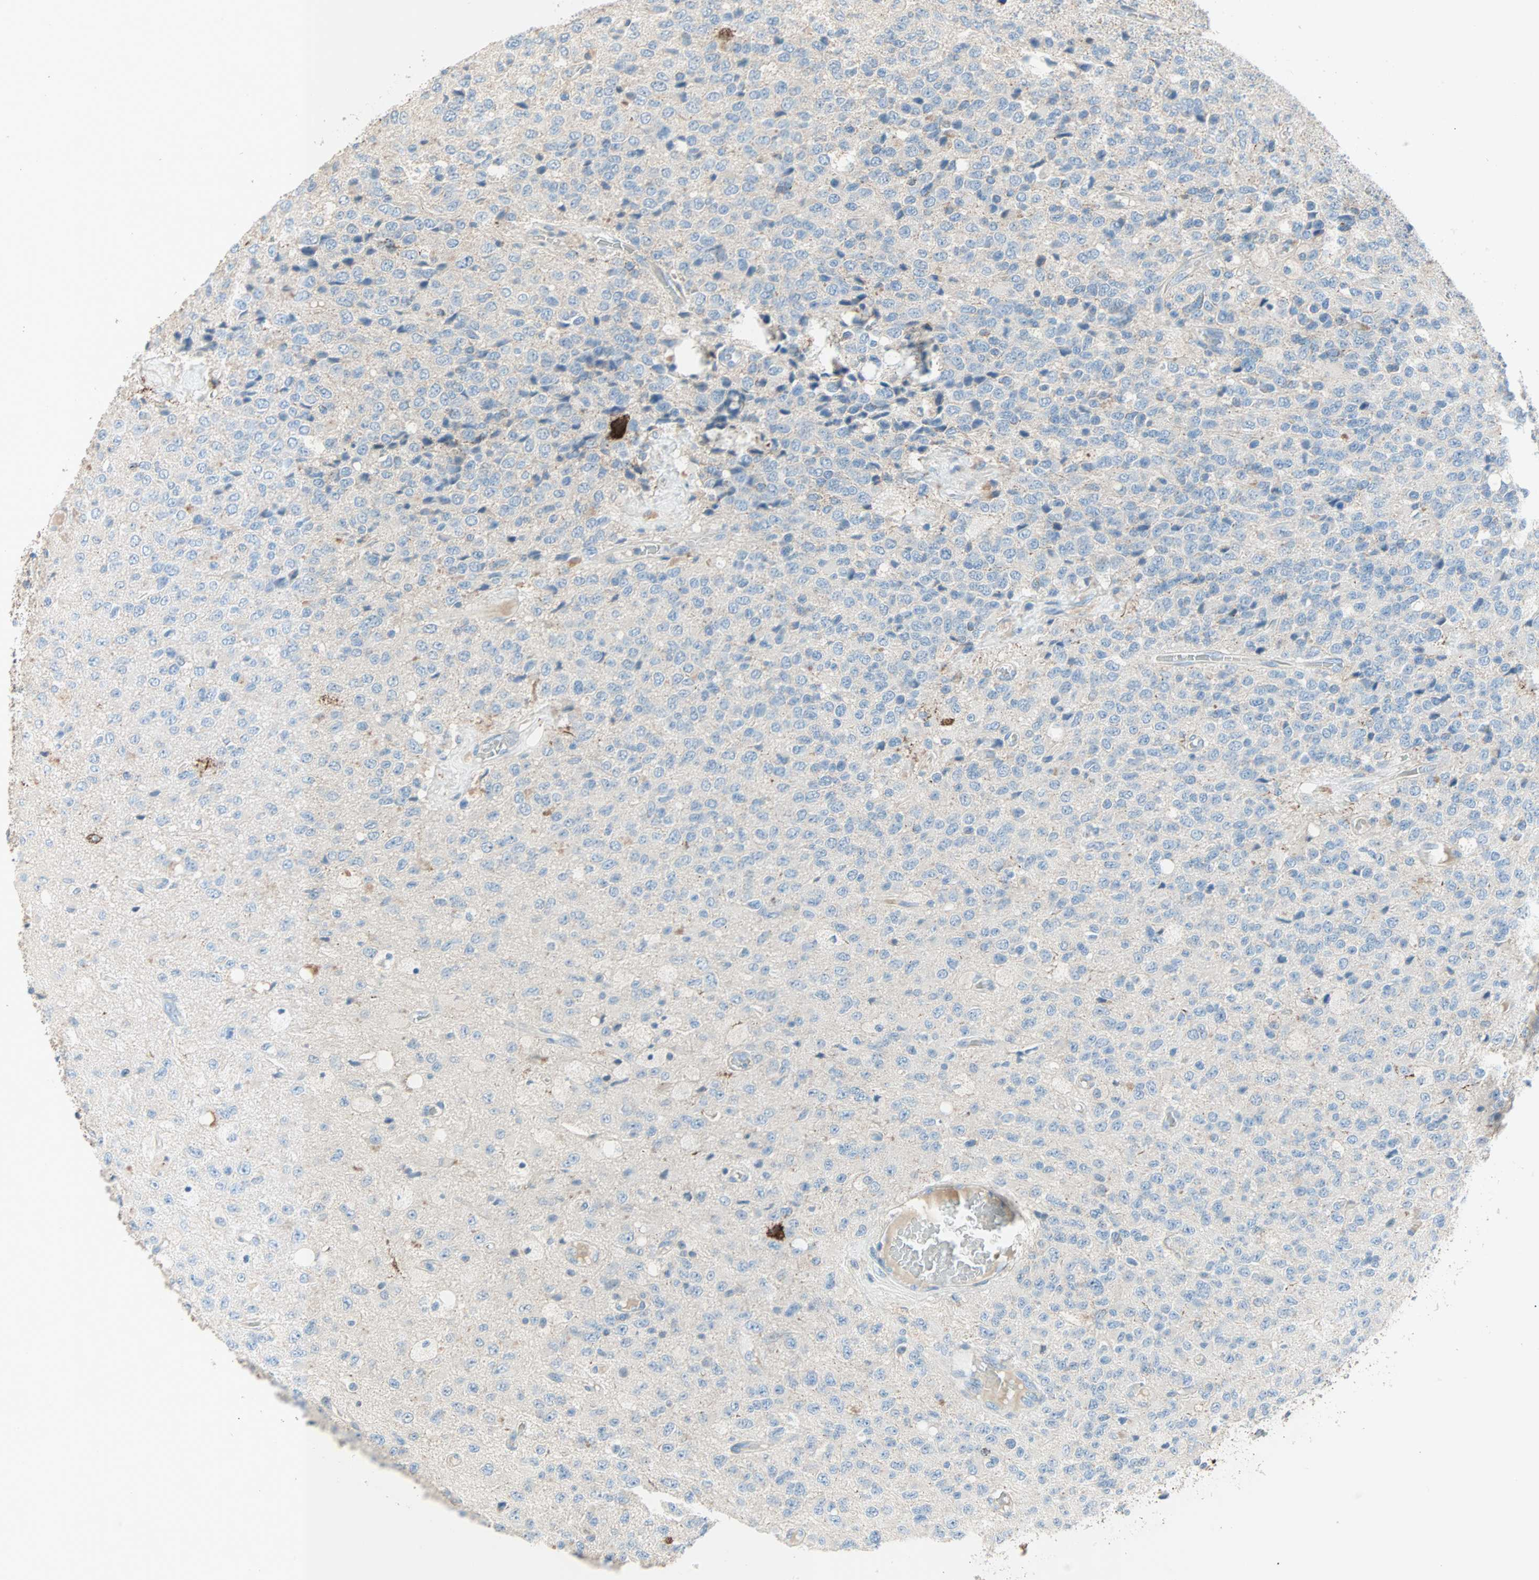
{"staining": {"intensity": "negative", "quantity": "none", "location": "none"}, "tissue": "glioma", "cell_type": "Tumor cells", "image_type": "cancer", "snomed": [{"axis": "morphology", "description": "Glioma, malignant, High grade"}, {"axis": "topography", "description": "pancreas cauda"}], "caption": "Immunohistochemistry (IHC) micrograph of human malignant glioma (high-grade) stained for a protein (brown), which displays no staining in tumor cells. The staining was performed using DAB (3,3'-diaminobenzidine) to visualize the protein expression in brown, while the nuclei were stained in blue with hematoxylin (Magnification: 20x).", "gene": "ACVRL1", "patient": {"sex": "male", "age": 60}}